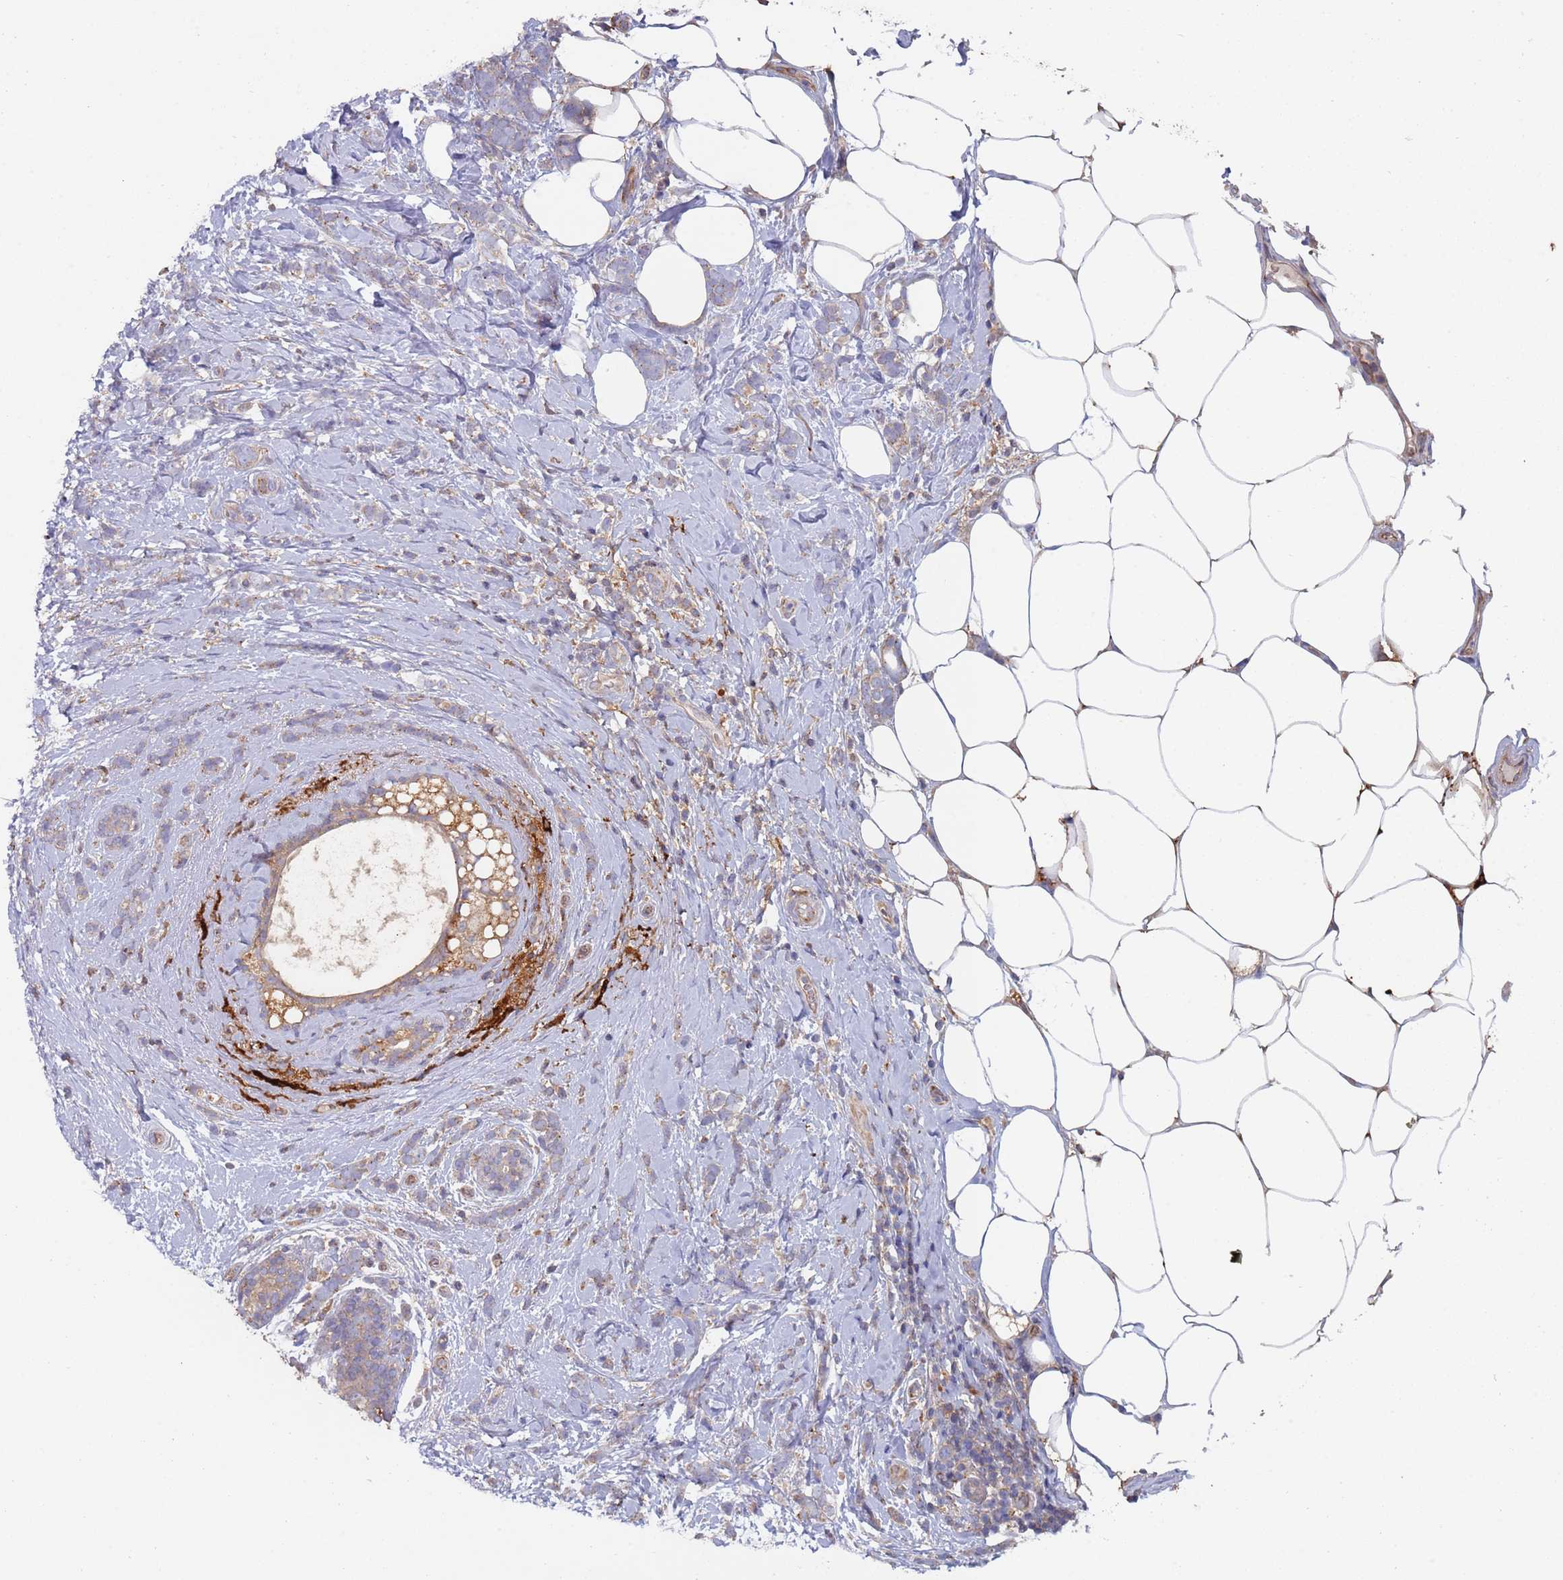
{"staining": {"intensity": "negative", "quantity": "none", "location": "none"}, "tissue": "breast cancer", "cell_type": "Tumor cells", "image_type": "cancer", "snomed": [{"axis": "morphology", "description": "Lobular carcinoma"}, {"axis": "topography", "description": "Breast"}], "caption": "There is no significant positivity in tumor cells of breast lobular carcinoma.", "gene": "MALRD1", "patient": {"sex": "female", "age": 58}}